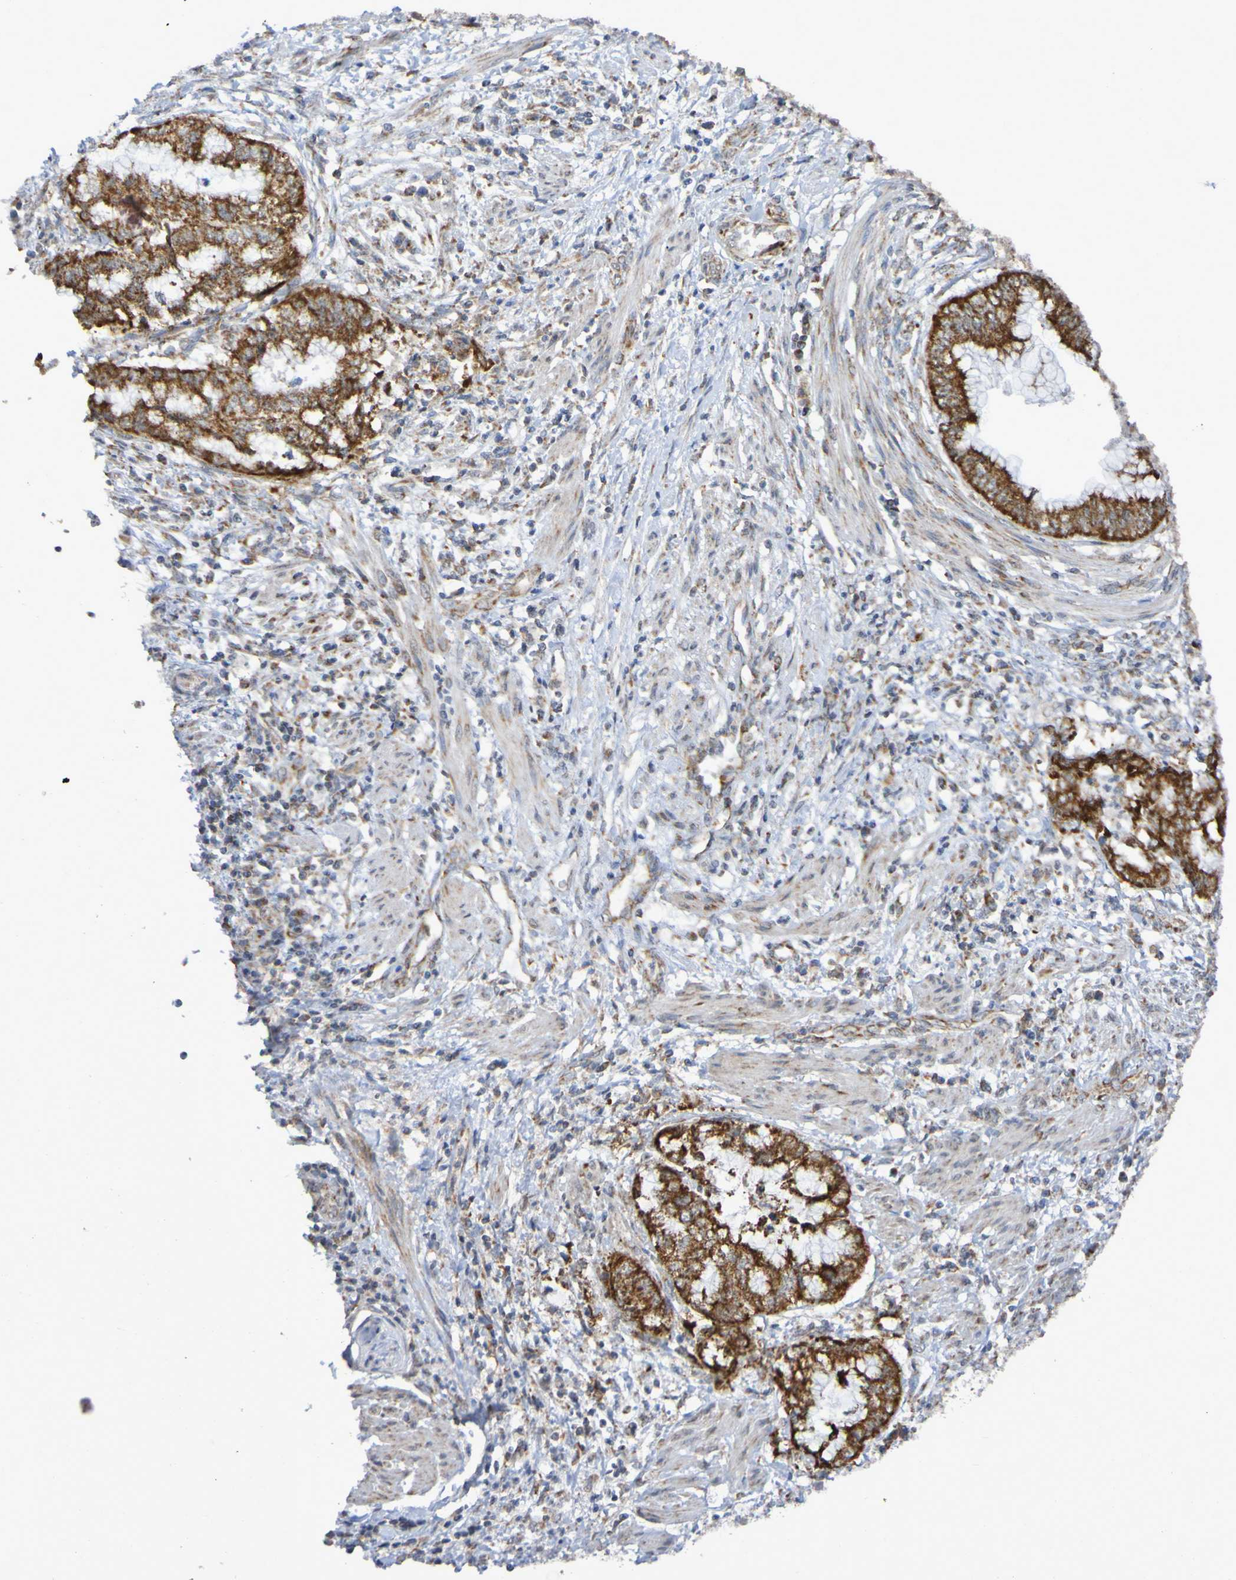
{"staining": {"intensity": "strong", "quantity": ">75%", "location": "cytoplasmic/membranous"}, "tissue": "endometrial cancer", "cell_type": "Tumor cells", "image_type": "cancer", "snomed": [{"axis": "morphology", "description": "Necrosis, NOS"}, {"axis": "morphology", "description": "Adenocarcinoma, NOS"}, {"axis": "topography", "description": "Endometrium"}], "caption": "Endometrial adenocarcinoma tissue exhibits strong cytoplasmic/membranous expression in about >75% of tumor cells, visualized by immunohistochemistry.", "gene": "DVL1", "patient": {"sex": "female", "age": 79}}